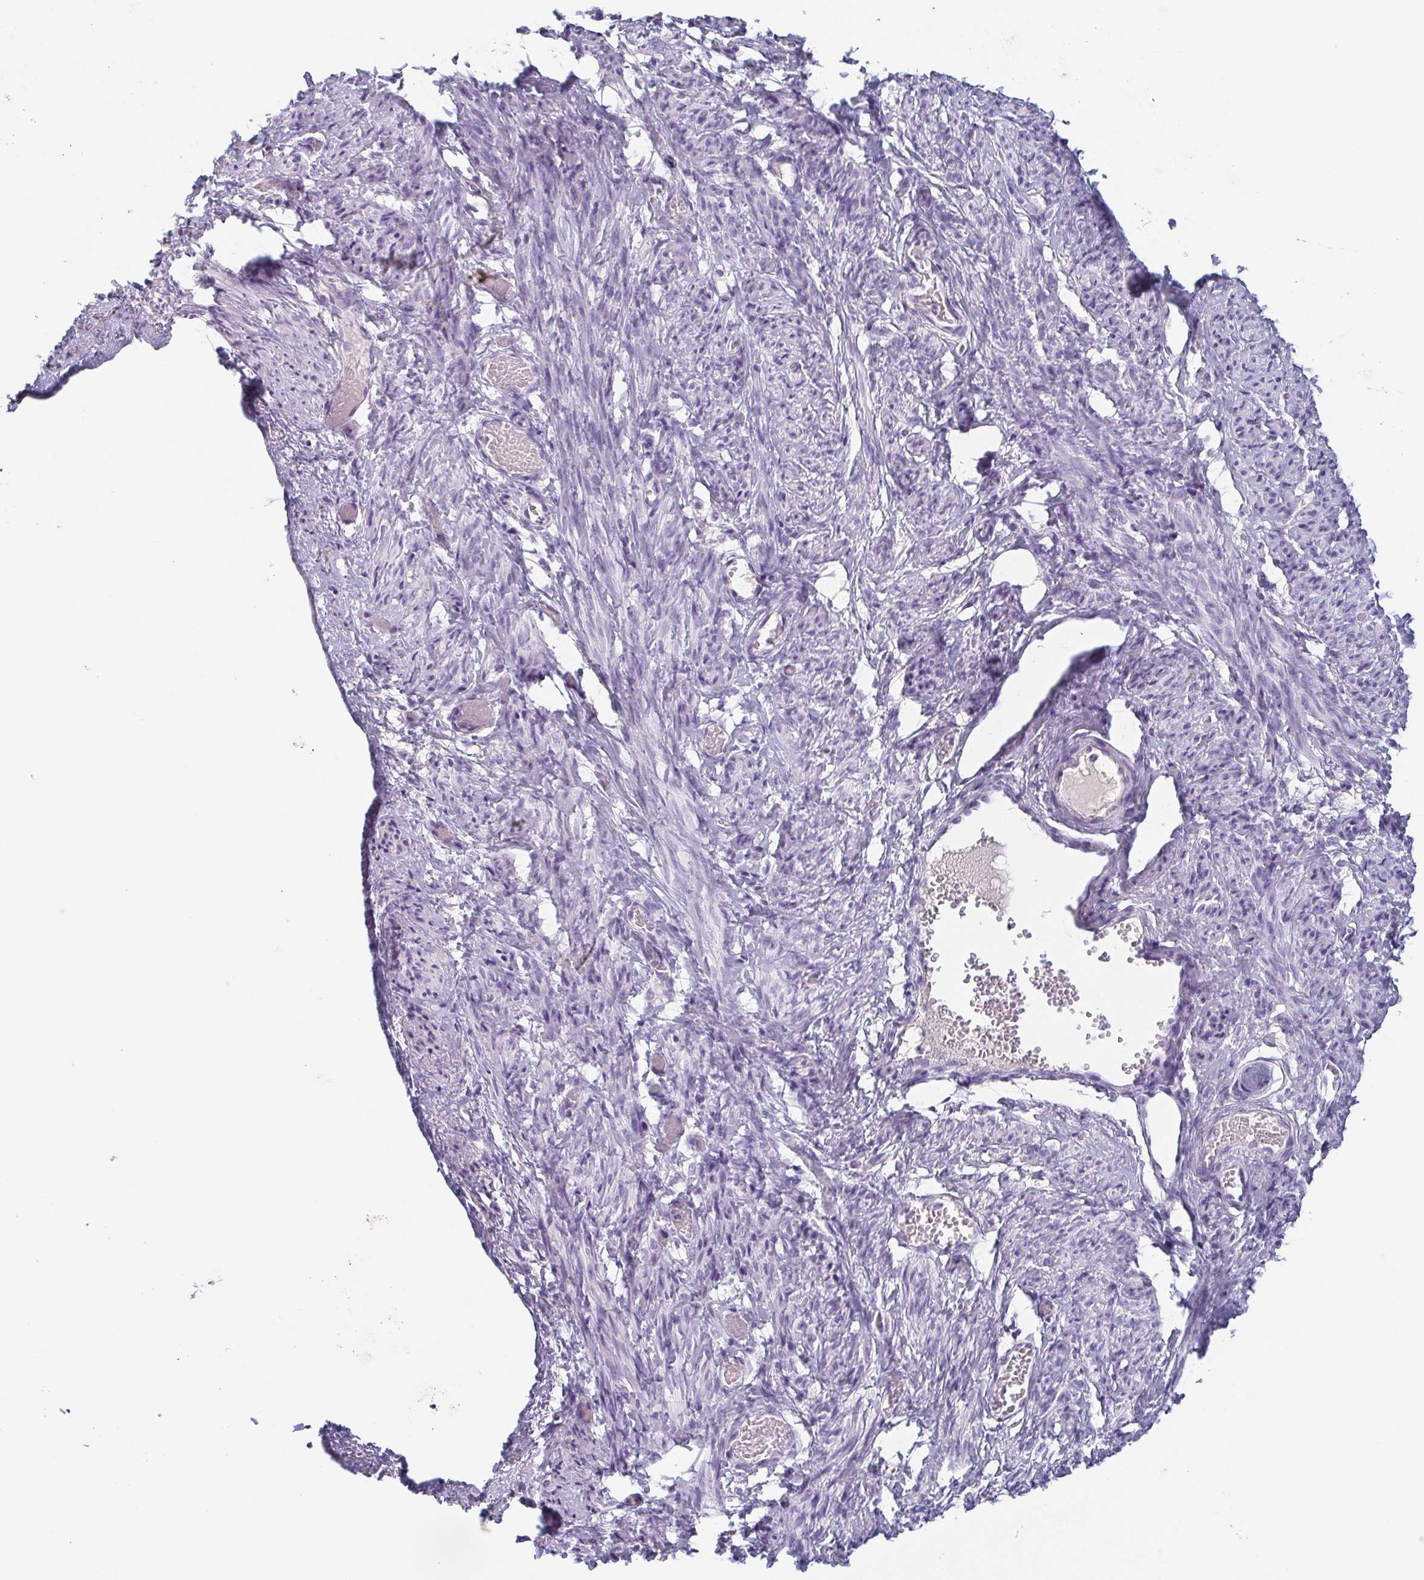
{"staining": {"intensity": "negative", "quantity": "none", "location": "none"}, "tissue": "smooth muscle", "cell_type": "Smooth muscle cells", "image_type": "normal", "snomed": [{"axis": "morphology", "description": "Normal tissue, NOS"}, {"axis": "topography", "description": "Smooth muscle"}], "caption": "A micrograph of smooth muscle stained for a protein demonstrates no brown staining in smooth muscle cells.", "gene": "ITLN1", "patient": {"sex": "female", "age": 65}}